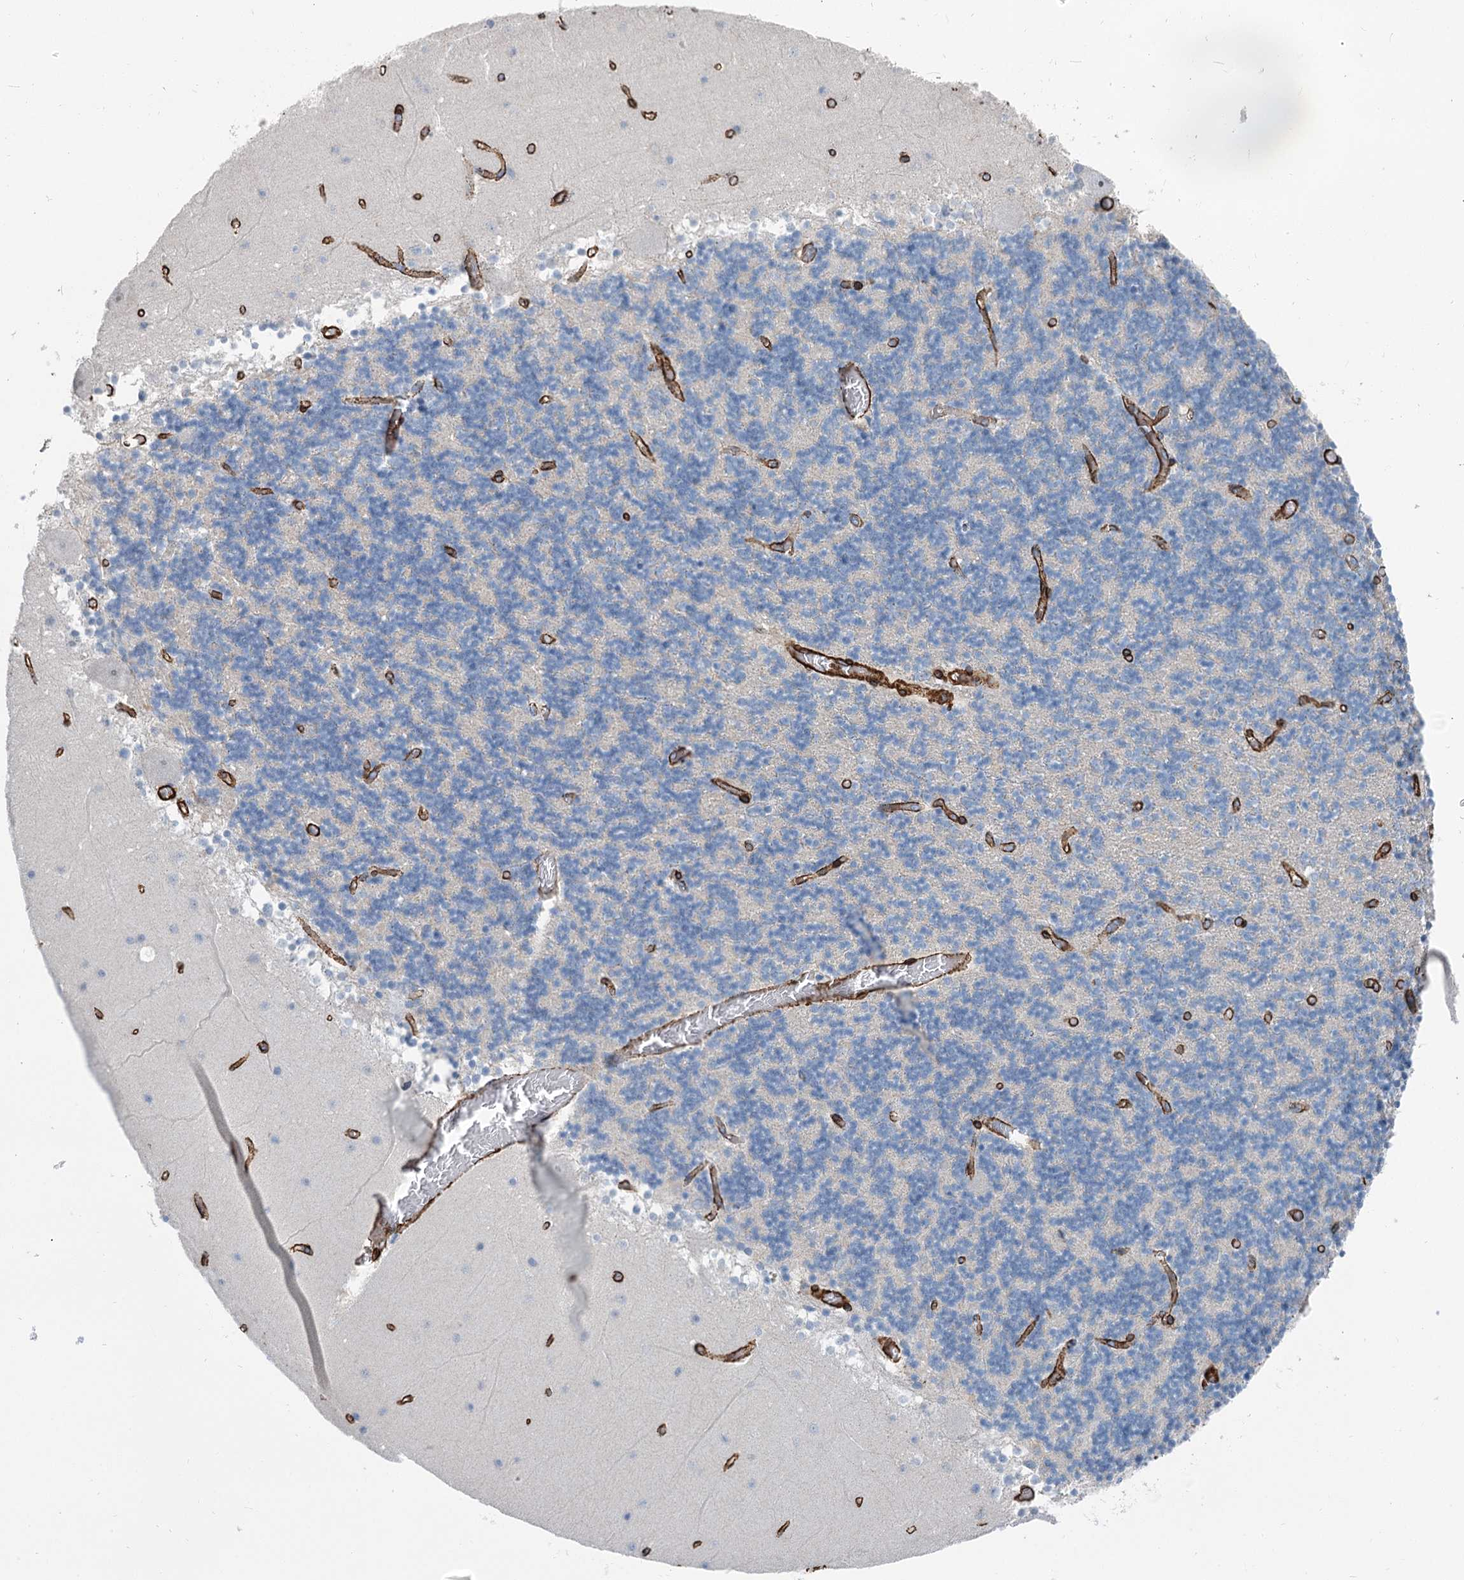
{"staining": {"intensity": "negative", "quantity": "none", "location": "none"}, "tissue": "cerebellum", "cell_type": "Cells in granular layer", "image_type": "normal", "snomed": [{"axis": "morphology", "description": "Normal tissue, NOS"}, {"axis": "topography", "description": "Cerebellum"}], "caption": "A micrograph of cerebellum stained for a protein displays no brown staining in cells in granular layer. (DAB (3,3'-diaminobenzidine) immunohistochemistry, high magnification).", "gene": "IQSEC1", "patient": {"sex": "female", "age": 28}}